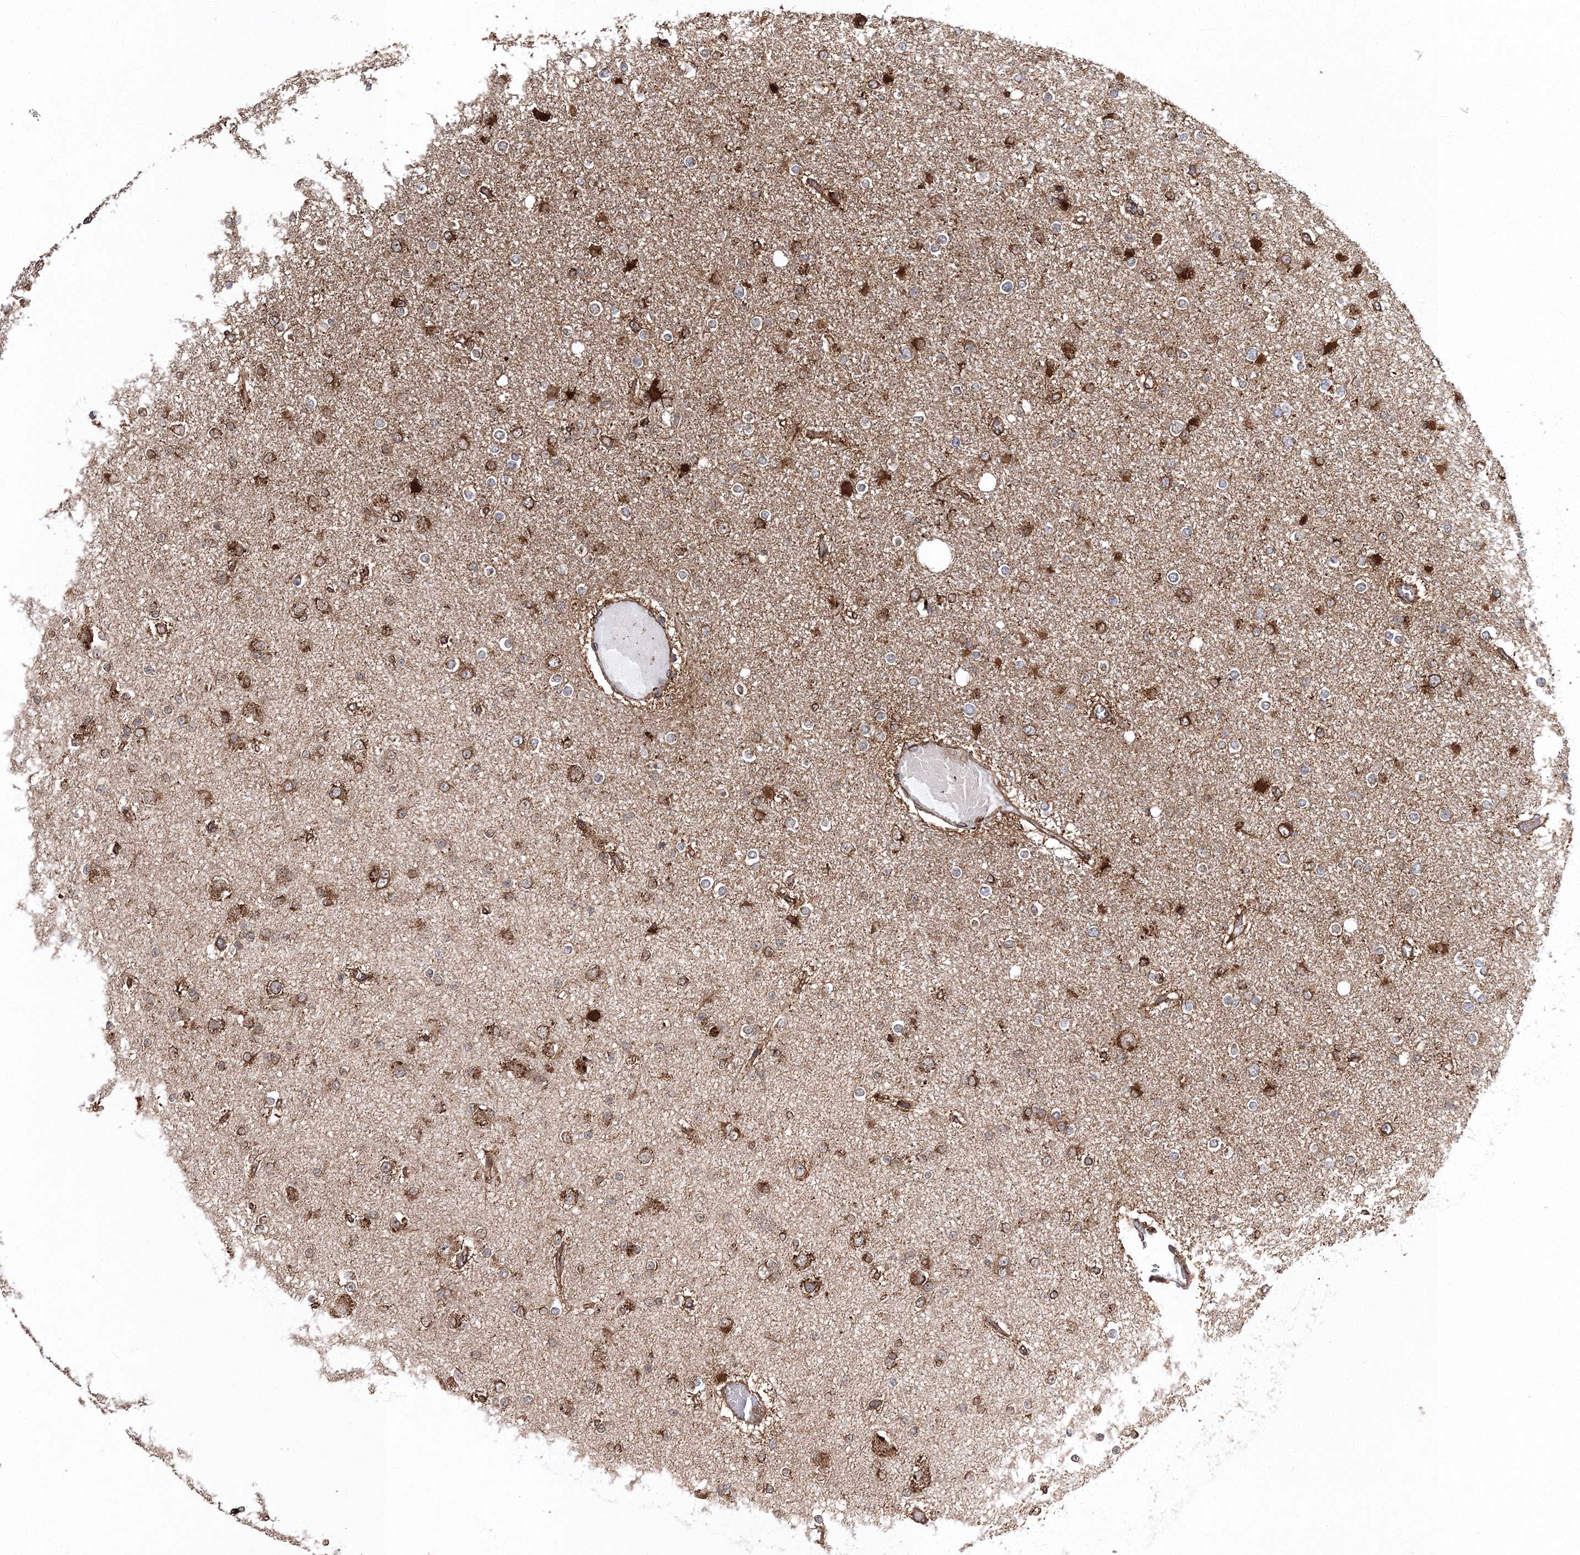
{"staining": {"intensity": "moderate", "quantity": "25%-75%", "location": "cytoplasmic/membranous"}, "tissue": "glioma", "cell_type": "Tumor cells", "image_type": "cancer", "snomed": [{"axis": "morphology", "description": "Glioma, malignant, Low grade"}, {"axis": "topography", "description": "Brain"}], "caption": "This is a histology image of immunohistochemistry staining of glioma, which shows moderate positivity in the cytoplasmic/membranous of tumor cells.", "gene": "SCRN3", "patient": {"sex": "female", "age": 22}}